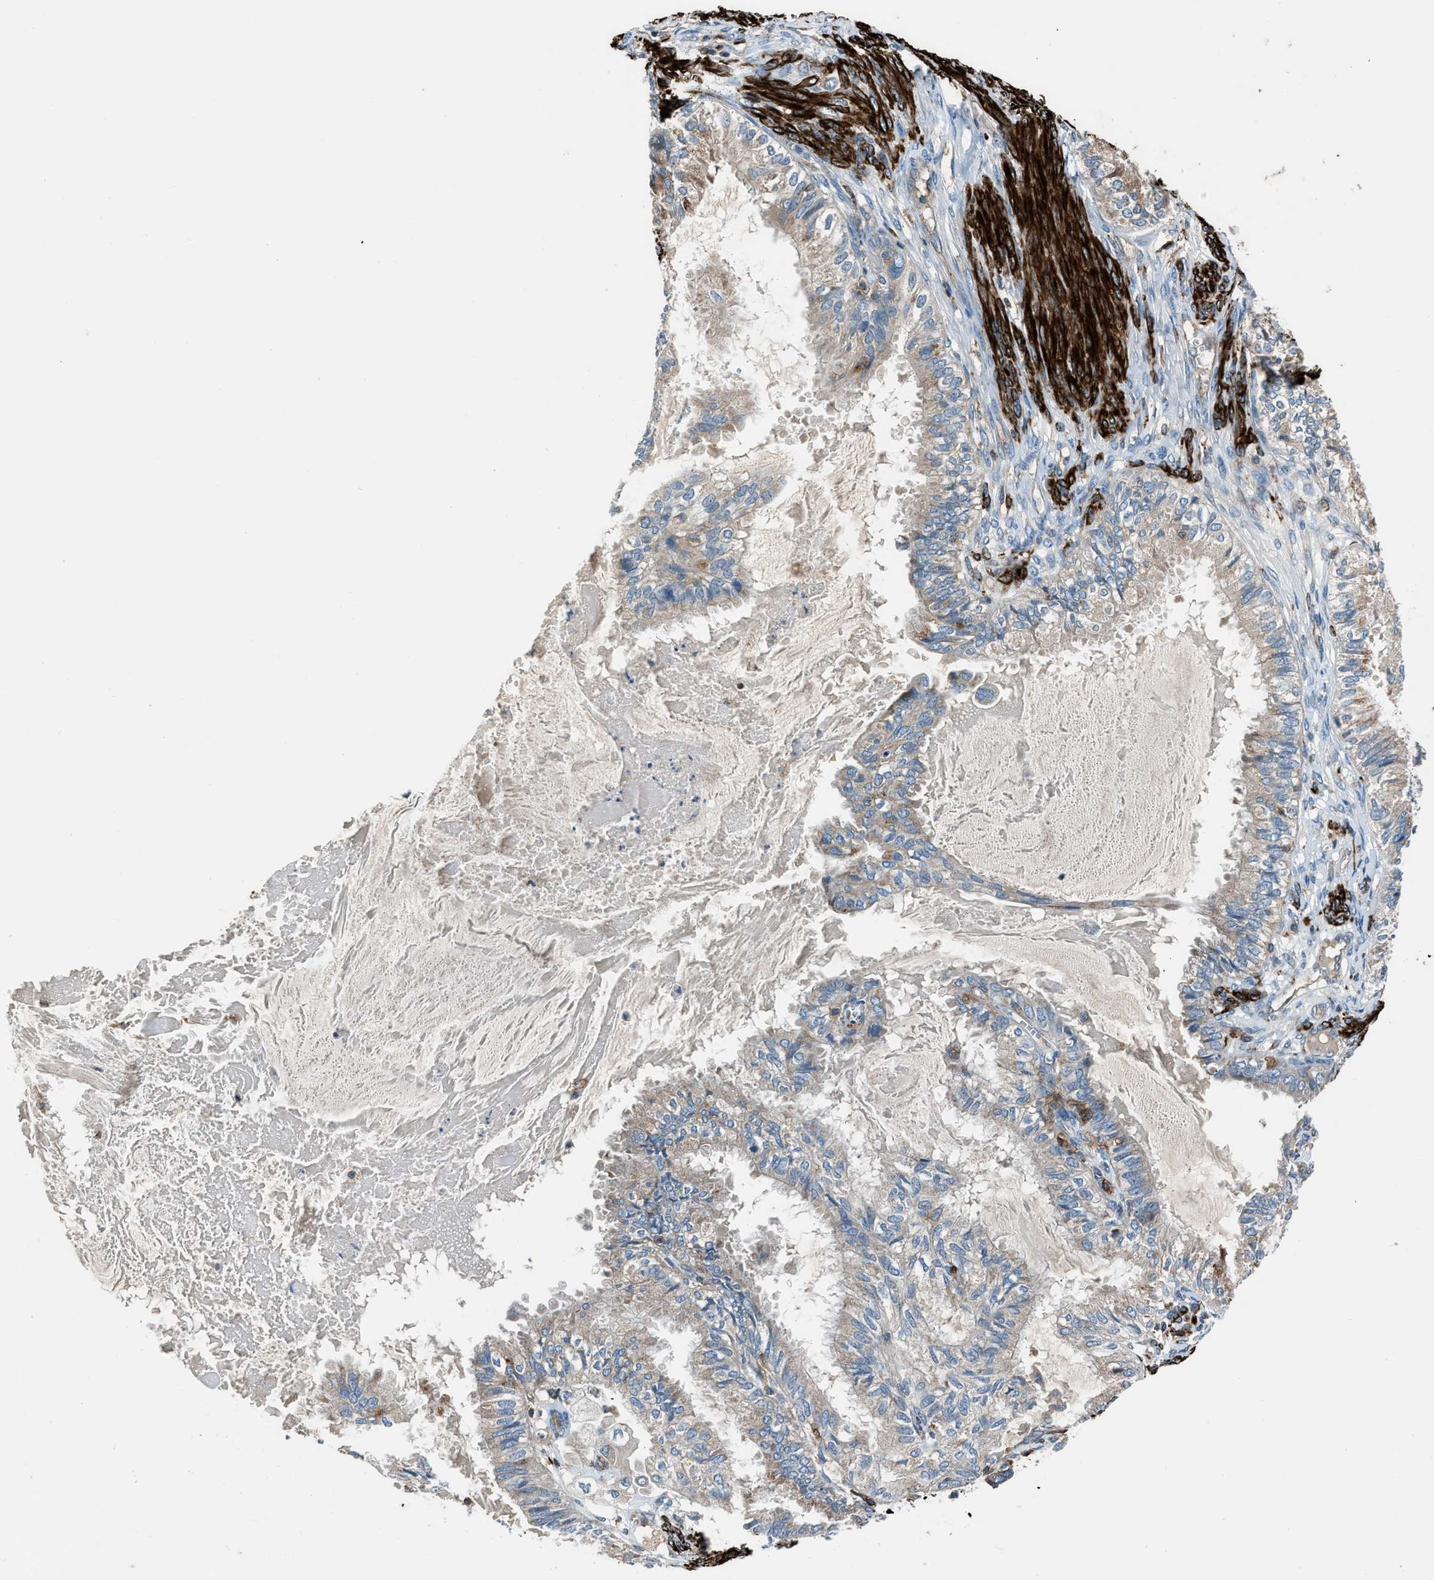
{"staining": {"intensity": "weak", "quantity": "25%-75%", "location": "cytoplasmic/membranous"}, "tissue": "cervical cancer", "cell_type": "Tumor cells", "image_type": "cancer", "snomed": [{"axis": "morphology", "description": "Normal tissue, NOS"}, {"axis": "morphology", "description": "Adenocarcinoma, NOS"}, {"axis": "topography", "description": "Cervix"}, {"axis": "topography", "description": "Endometrium"}], "caption": "Cervical cancer (adenocarcinoma) stained with DAB immunohistochemistry reveals low levels of weak cytoplasmic/membranous expression in about 25%-75% of tumor cells.", "gene": "LMBR1", "patient": {"sex": "female", "age": 86}}